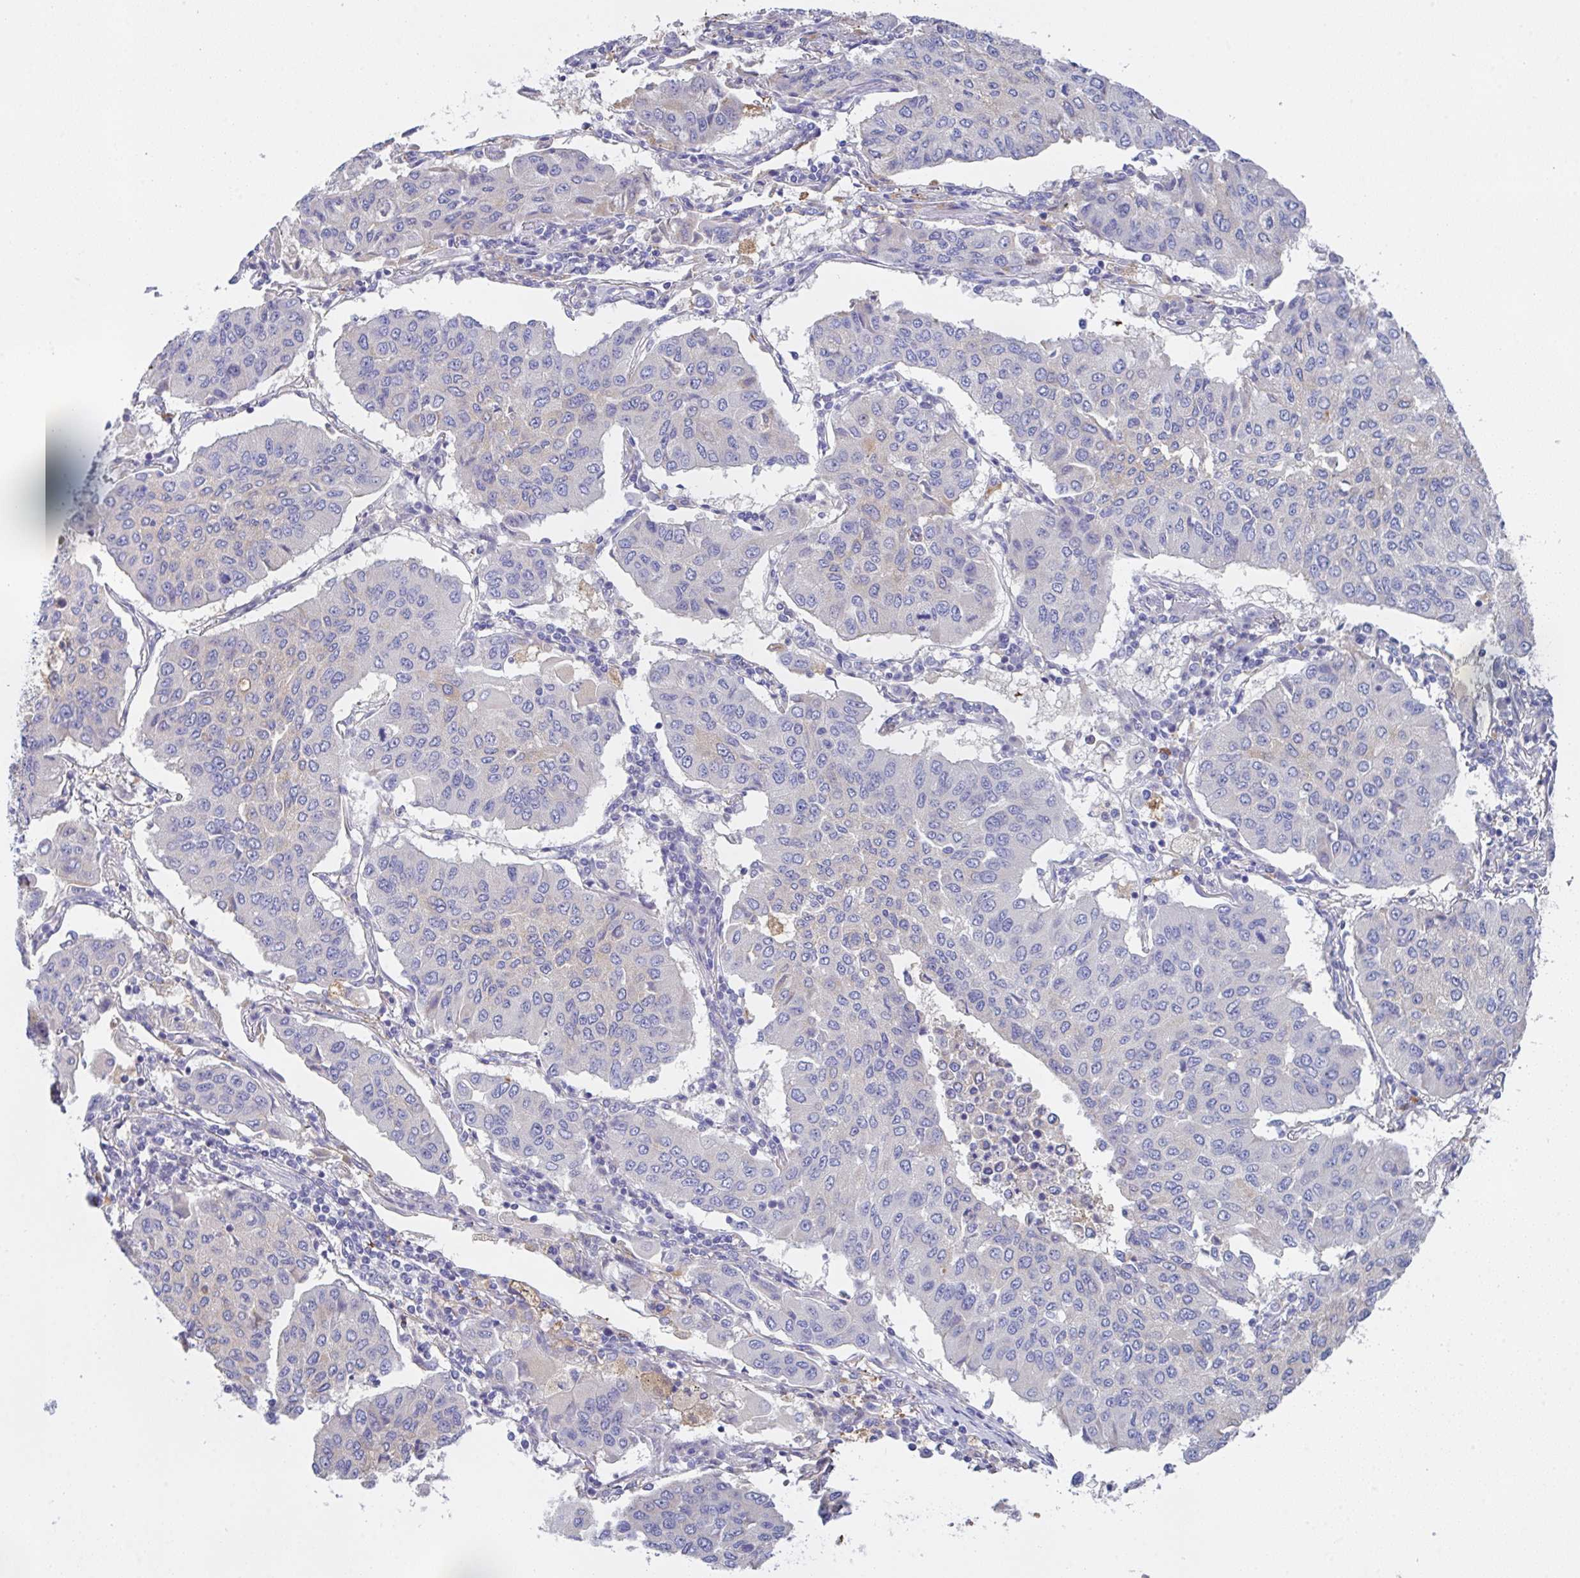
{"staining": {"intensity": "negative", "quantity": "none", "location": "none"}, "tissue": "lung cancer", "cell_type": "Tumor cells", "image_type": "cancer", "snomed": [{"axis": "morphology", "description": "Squamous cell carcinoma, NOS"}, {"axis": "topography", "description": "Lung"}], "caption": "Immunohistochemical staining of human lung squamous cell carcinoma exhibits no significant expression in tumor cells.", "gene": "TFAP2C", "patient": {"sex": "male", "age": 74}}